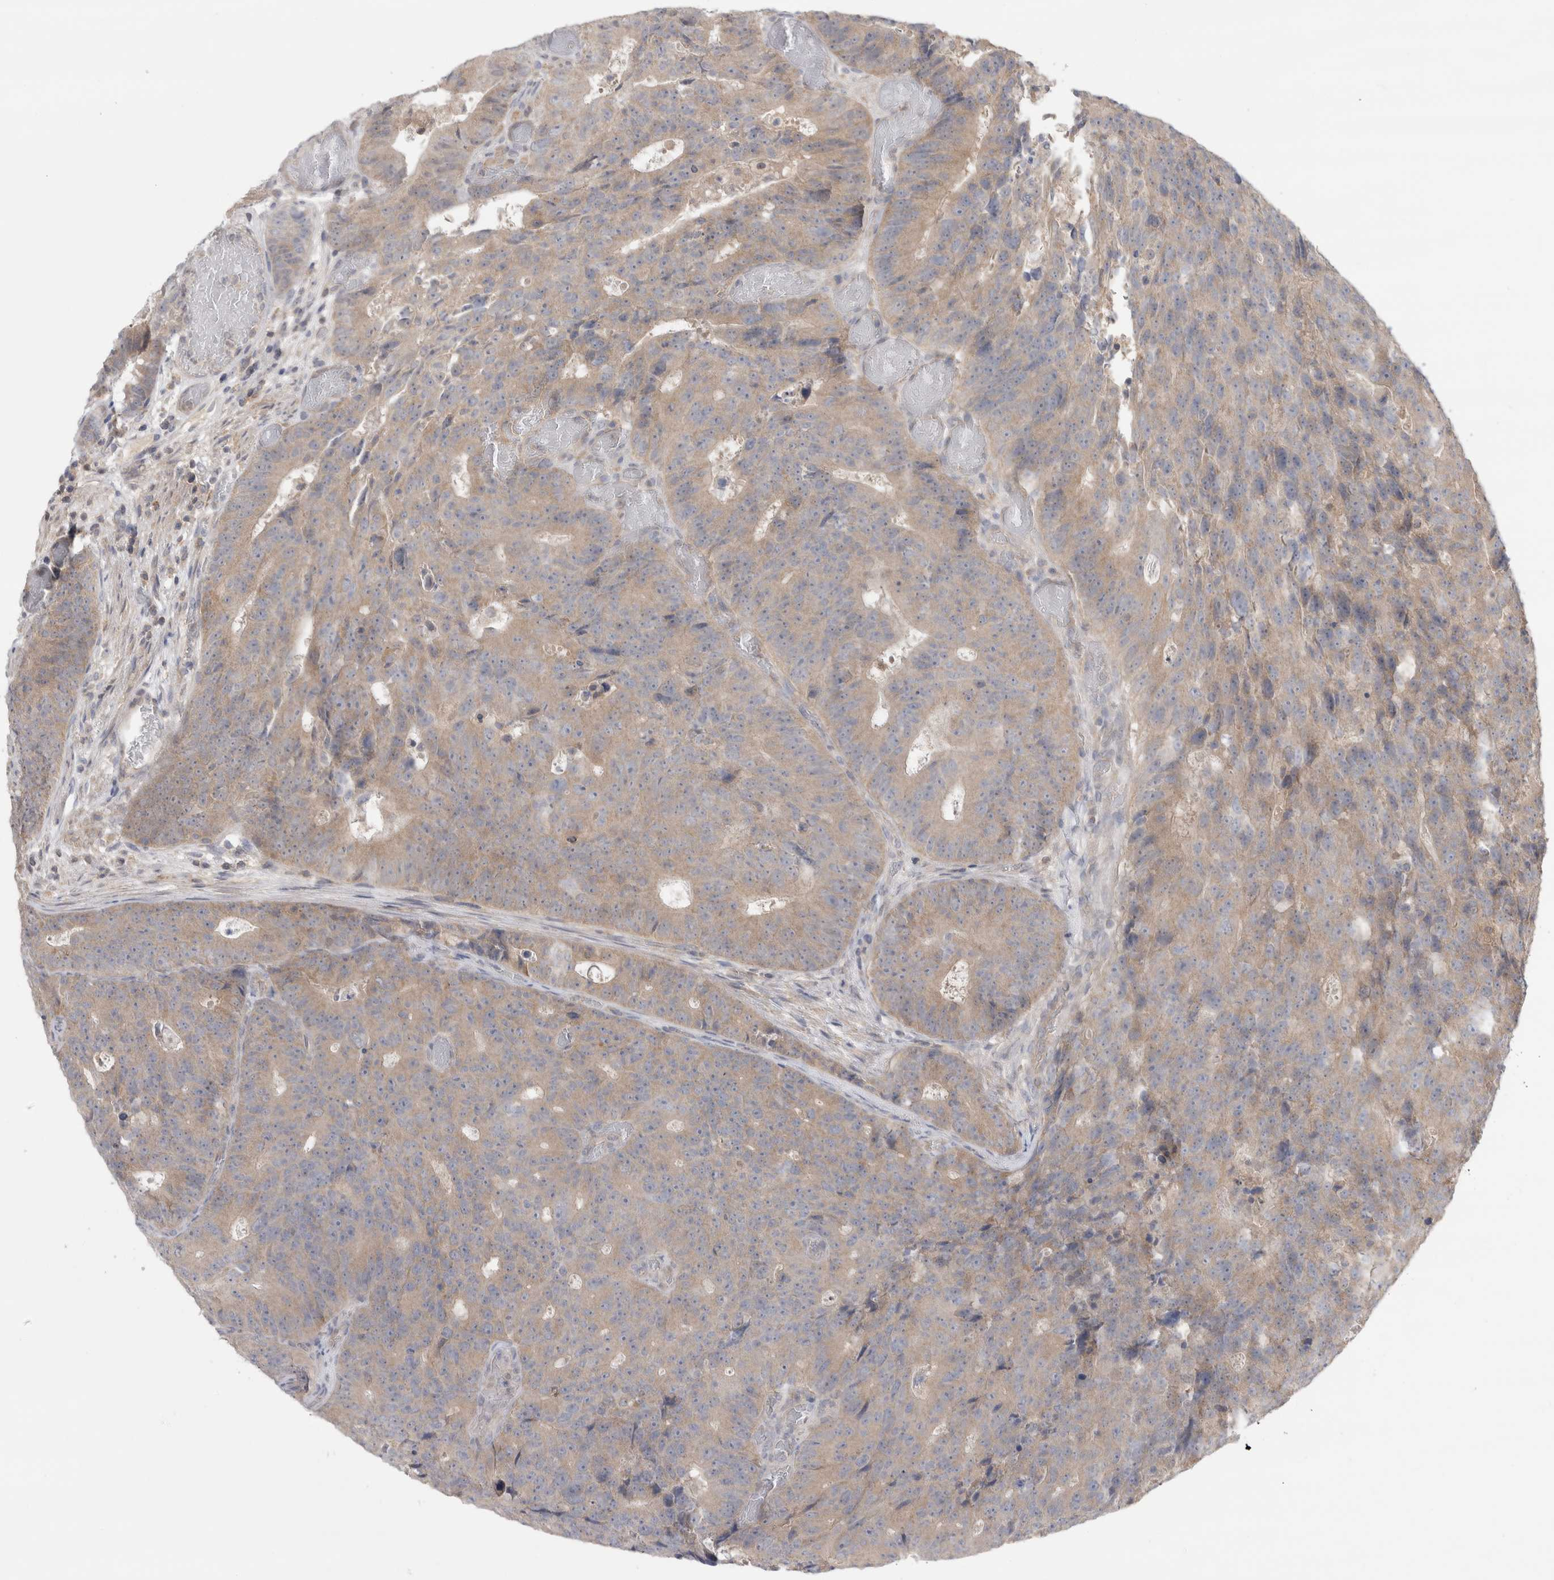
{"staining": {"intensity": "weak", "quantity": ">75%", "location": "cytoplasmic/membranous"}, "tissue": "colorectal cancer", "cell_type": "Tumor cells", "image_type": "cancer", "snomed": [{"axis": "morphology", "description": "Adenocarcinoma, NOS"}, {"axis": "topography", "description": "Colon"}], "caption": "A micrograph showing weak cytoplasmic/membranous positivity in about >75% of tumor cells in adenocarcinoma (colorectal), as visualized by brown immunohistochemical staining.", "gene": "SRD5A3", "patient": {"sex": "male", "age": 87}}